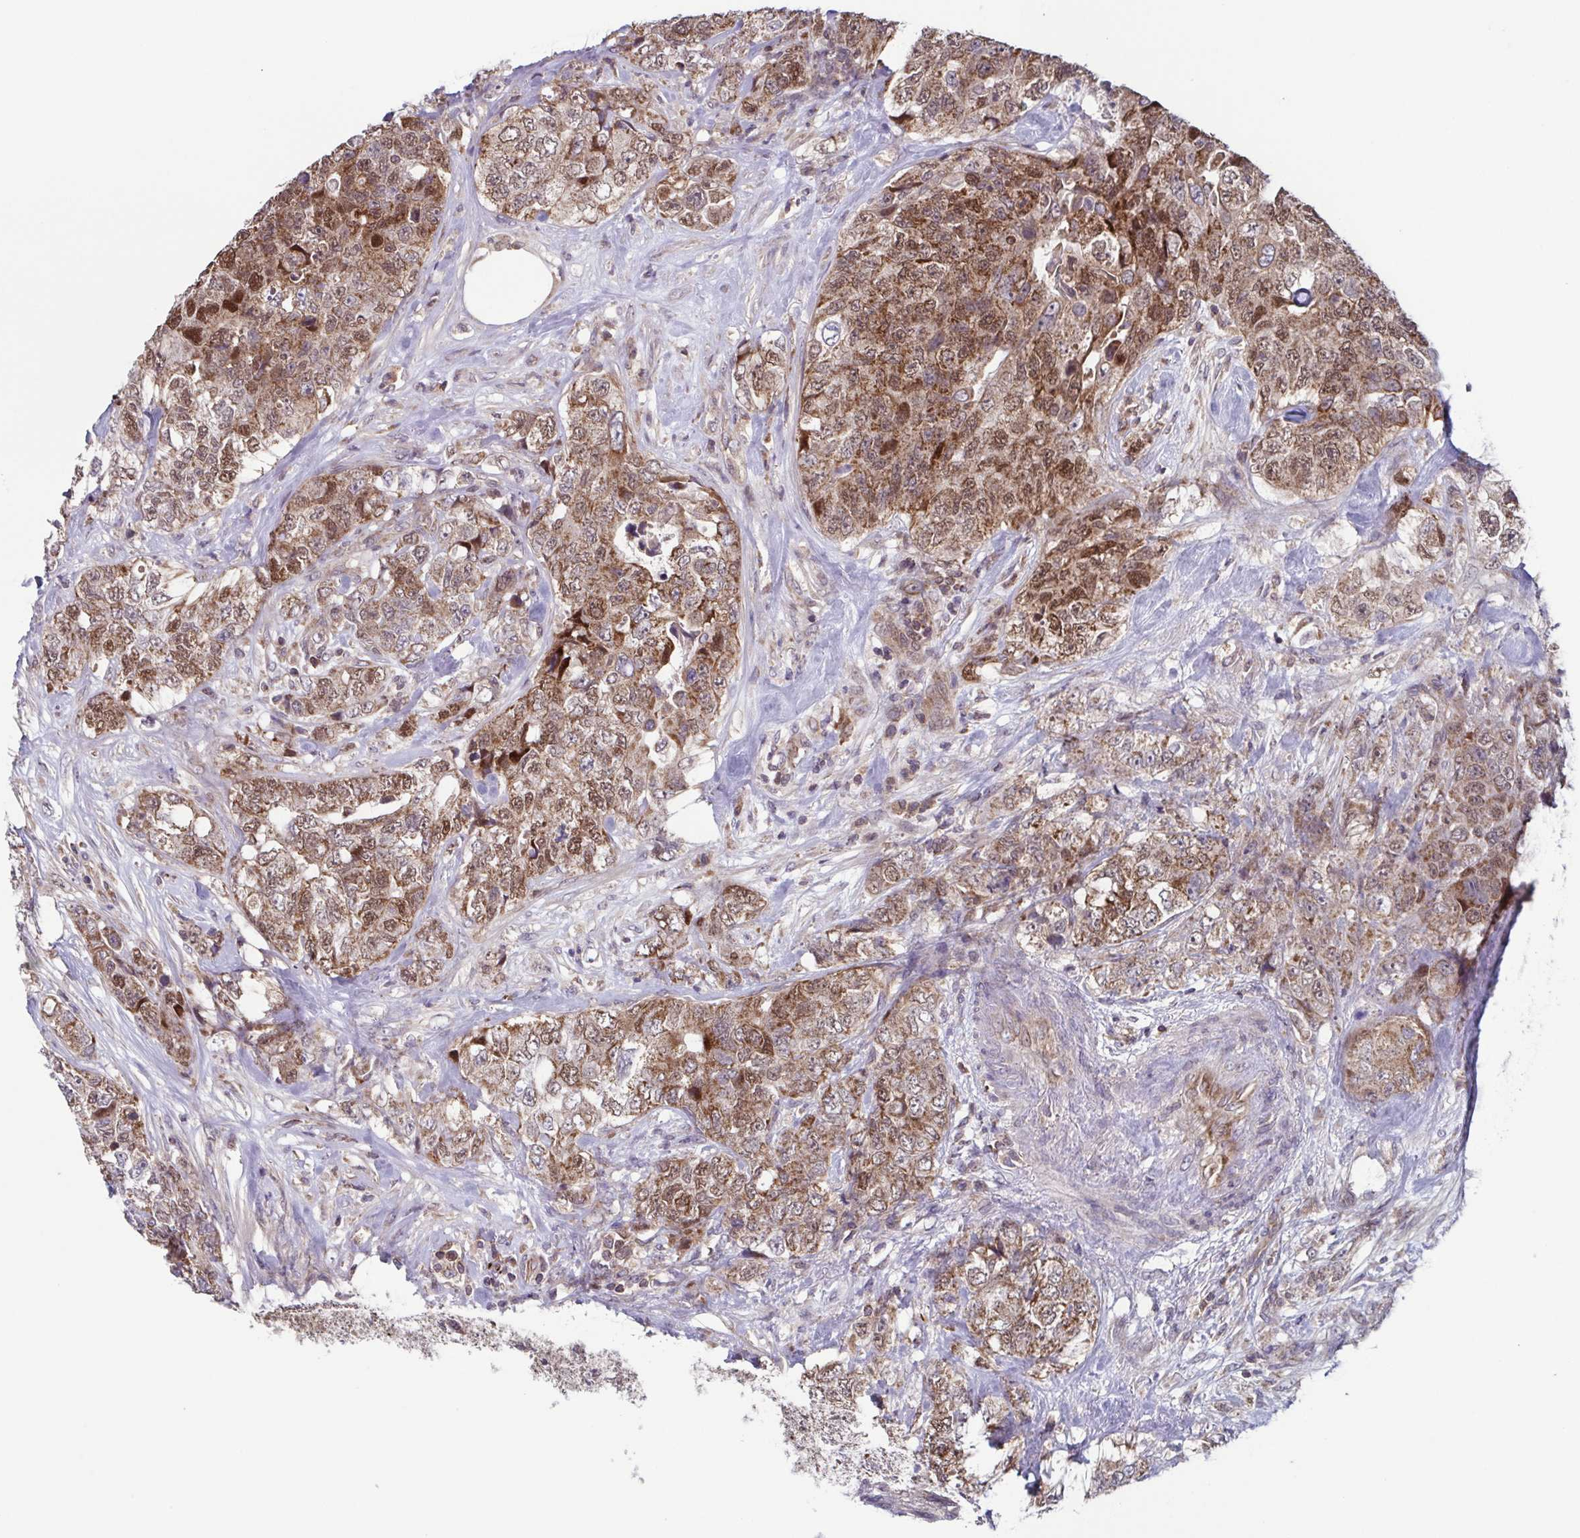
{"staining": {"intensity": "moderate", "quantity": ">75%", "location": "cytoplasmic/membranous"}, "tissue": "urothelial cancer", "cell_type": "Tumor cells", "image_type": "cancer", "snomed": [{"axis": "morphology", "description": "Urothelial carcinoma, High grade"}, {"axis": "topography", "description": "Urinary bladder"}], "caption": "Immunohistochemistry (IHC) micrograph of neoplastic tissue: human urothelial cancer stained using immunohistochemistry displays medium levels of moderate protein expression localized specifically in the cytoplasmic/membranous of tumor cells, appearing as a cytoplasmic/membranous brown color.", "gene": "TTC19", "patient": {"sex": "female", "age": 78}}